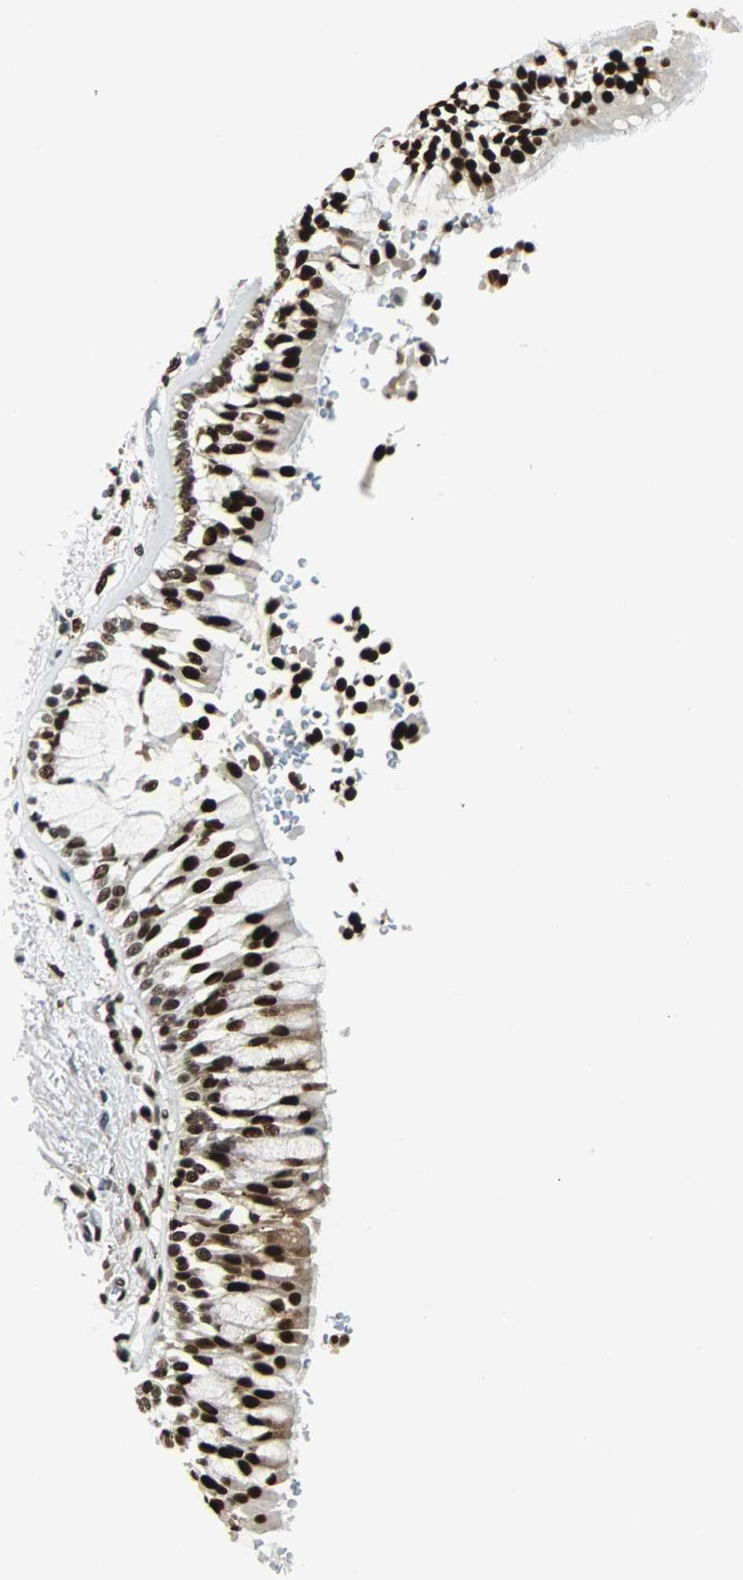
{"staining": {"intensity": "strong", "quantity": ">75%", "location": "nuclear"}, "tissue": "bronchus", "cell_type": "Respiratory epithelial cells", "image_type": "normal", "snomed": [{"axis": "morphology", "description": "Normal tissue, NOS"}, {"axis": "morphology", "description": "Adenocarcinoma, NOS"}, {"axis": "topography", "description": "Bronchus"}, {"axis": "topography", "description": "Lung"}], "caption": "Protein expression by immunohistochemistry shows strong nuclear positivity in about >75% of respiratory epithelial cells in unremarkable bronchus. (DAB IHC, brown staining for protein, blue staining for nuclei).", "gene": "XRCC4", "patient": {"sex": "male", "age": 71}}